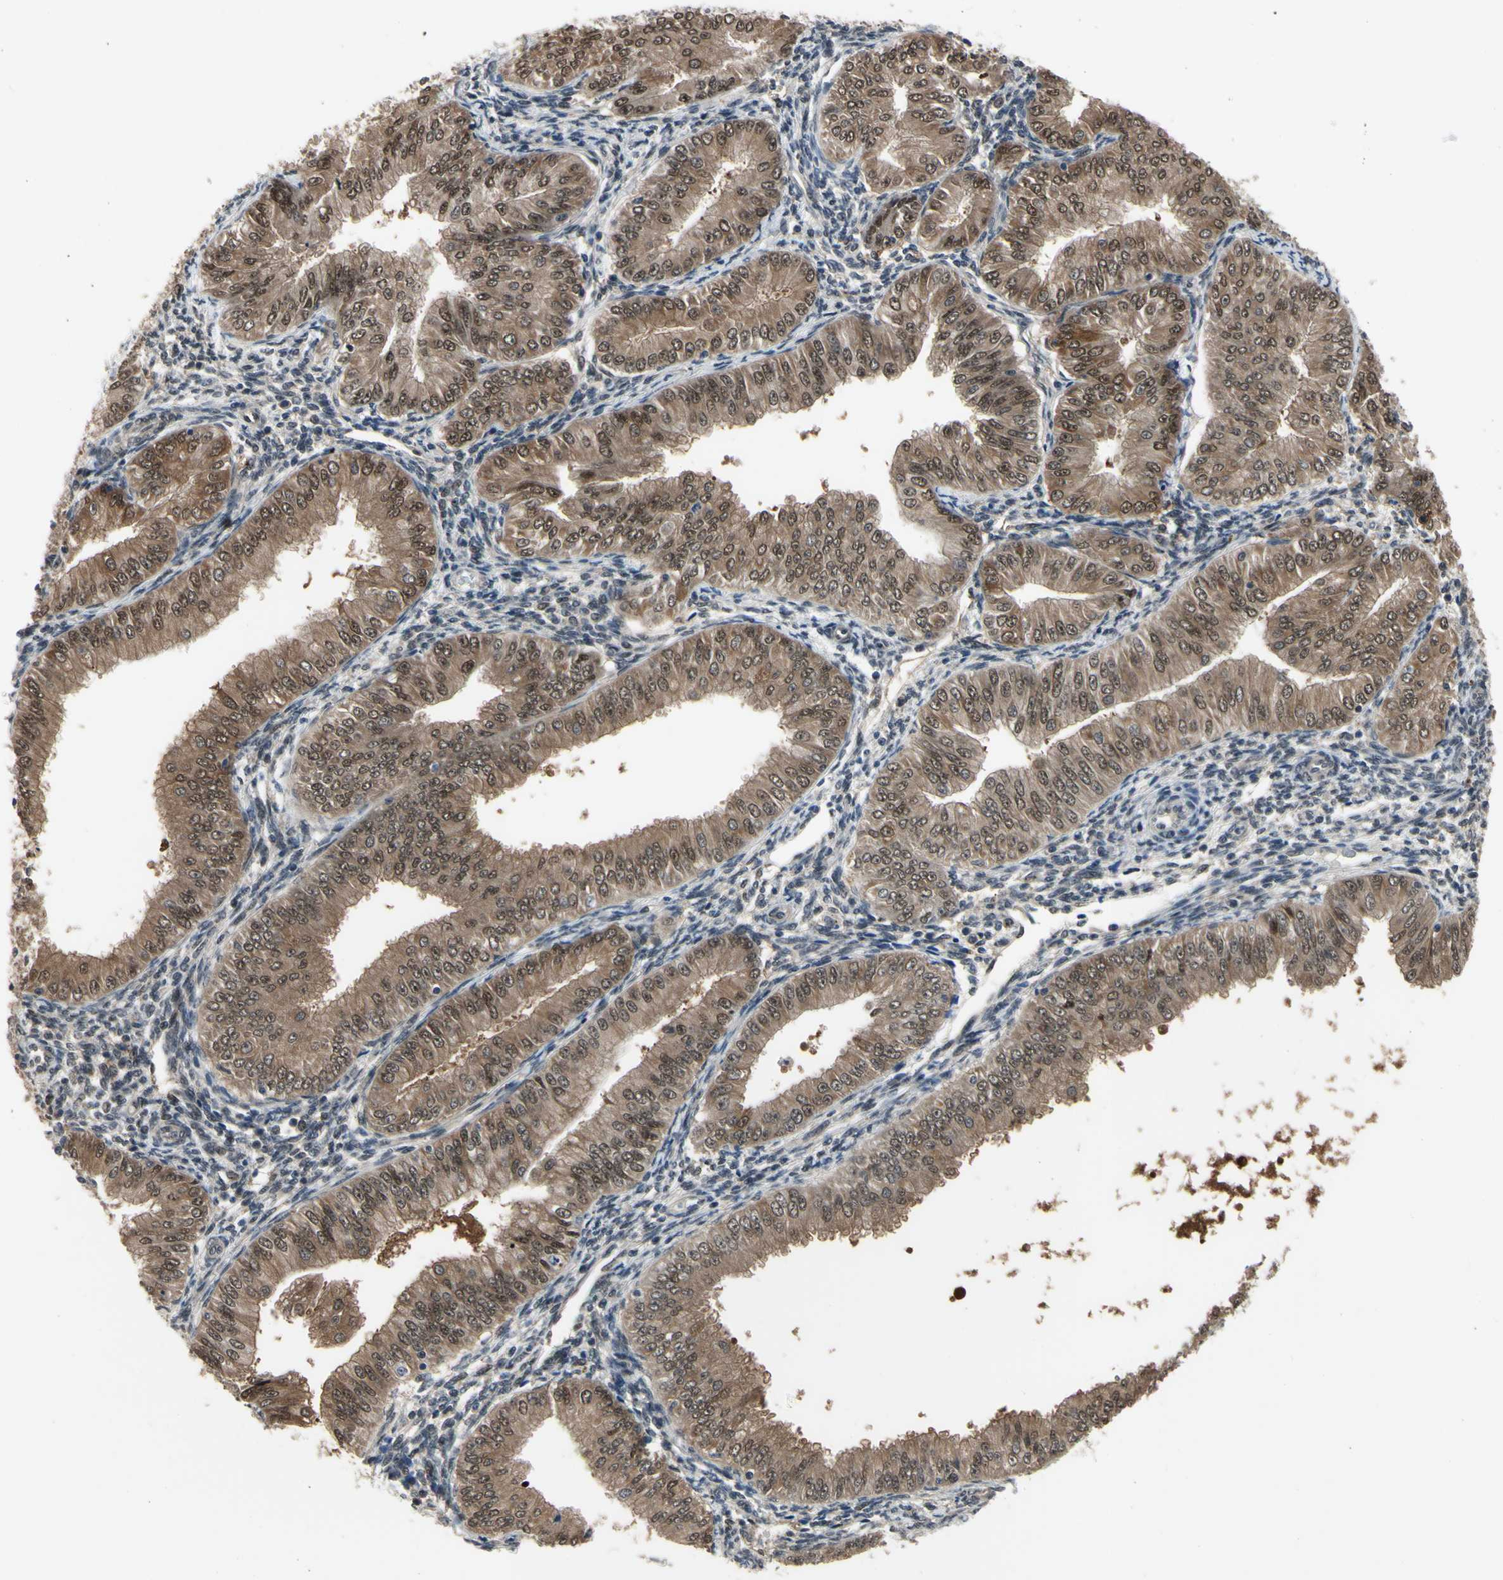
{"staining": {"intensity": "moderate", "quantity": ">75%", "location": "cytoplasmic/membranous,nuclear"}, "tissue": "endometrial cancer", "cell_type": "Tumor cells", "image_type": "cancer", "snomed": [{"axis": "morphology", "description": "Normal tissue, NOS"}, {"axis": "morphology", "description": "Adenocarcinoma, NOS"}, {"axis": "topography", "description": "Endometrium"}], "caption": "Immunohistochemical staining of endometrial adenocarcinoma exhibits medium levels of moderate cytoplasmic/membranous and nuclear protein staining in approximately >75% of tumor cells. The staining is performed using DAB (3,3'-diaminobenzidine) brown chromogen to label protein expression. The nuclei are counter-stained blue using hematoxylin.", "gene": "HSPA4", "patient": {"sex": "female", "age": 53}}